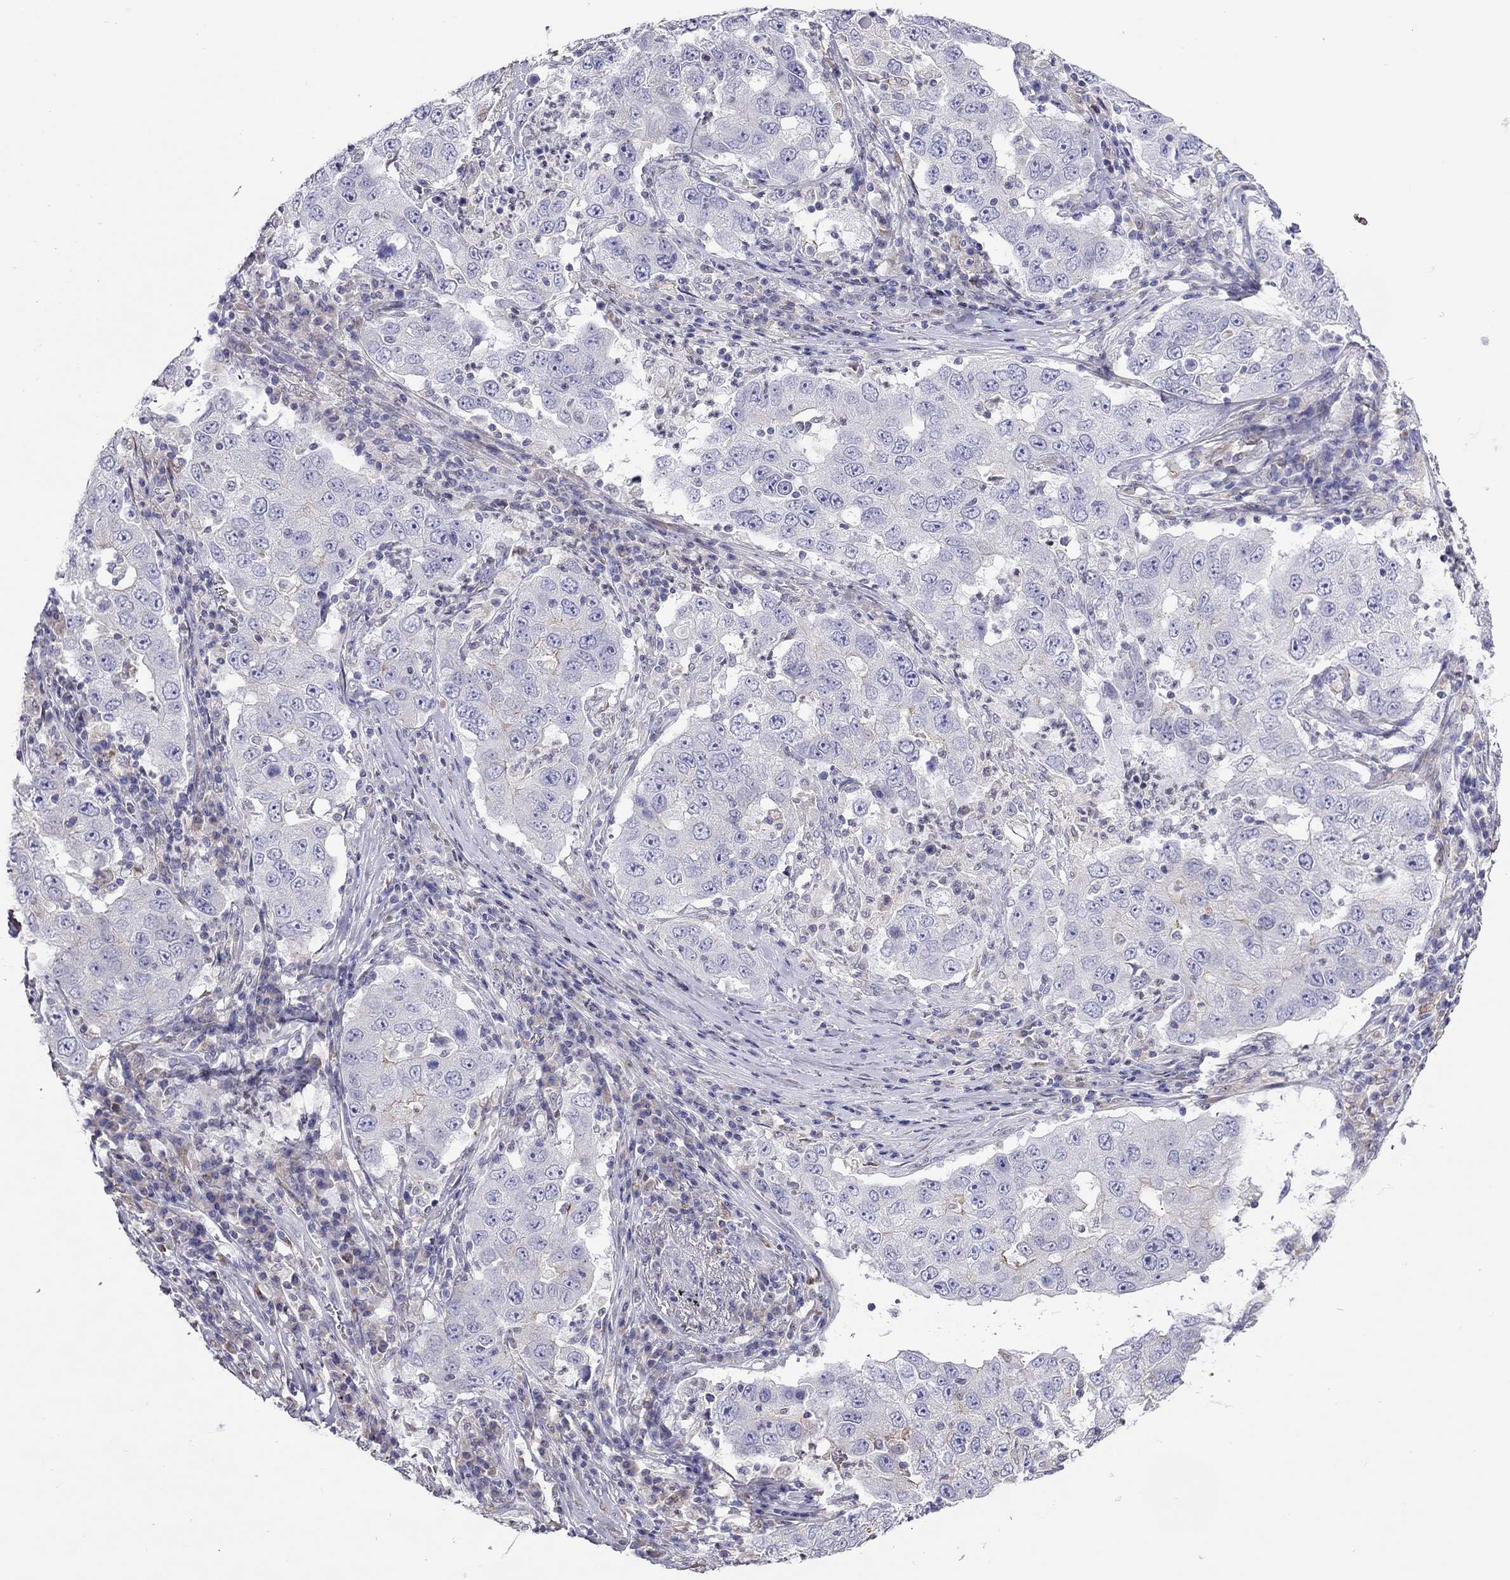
{"staining": {"intensity": "negative", "quantity": "none", "location": "none"}, "tissue": "lung cancer", "cell_type": "Tumor cells", "image_type": "cancer", "snomed": [{"axis": "morphology", "description": "Adenocarcinoma, NOS"}, {"axis": "topography", "description": "Lung"}], "caption": "DAB immunohistochemical staining of human lung adenocarcinoma displays no significant expression in tumor cells.", "gene": "SLC46A2", "patient": {"sex": "male", "age": 73}}